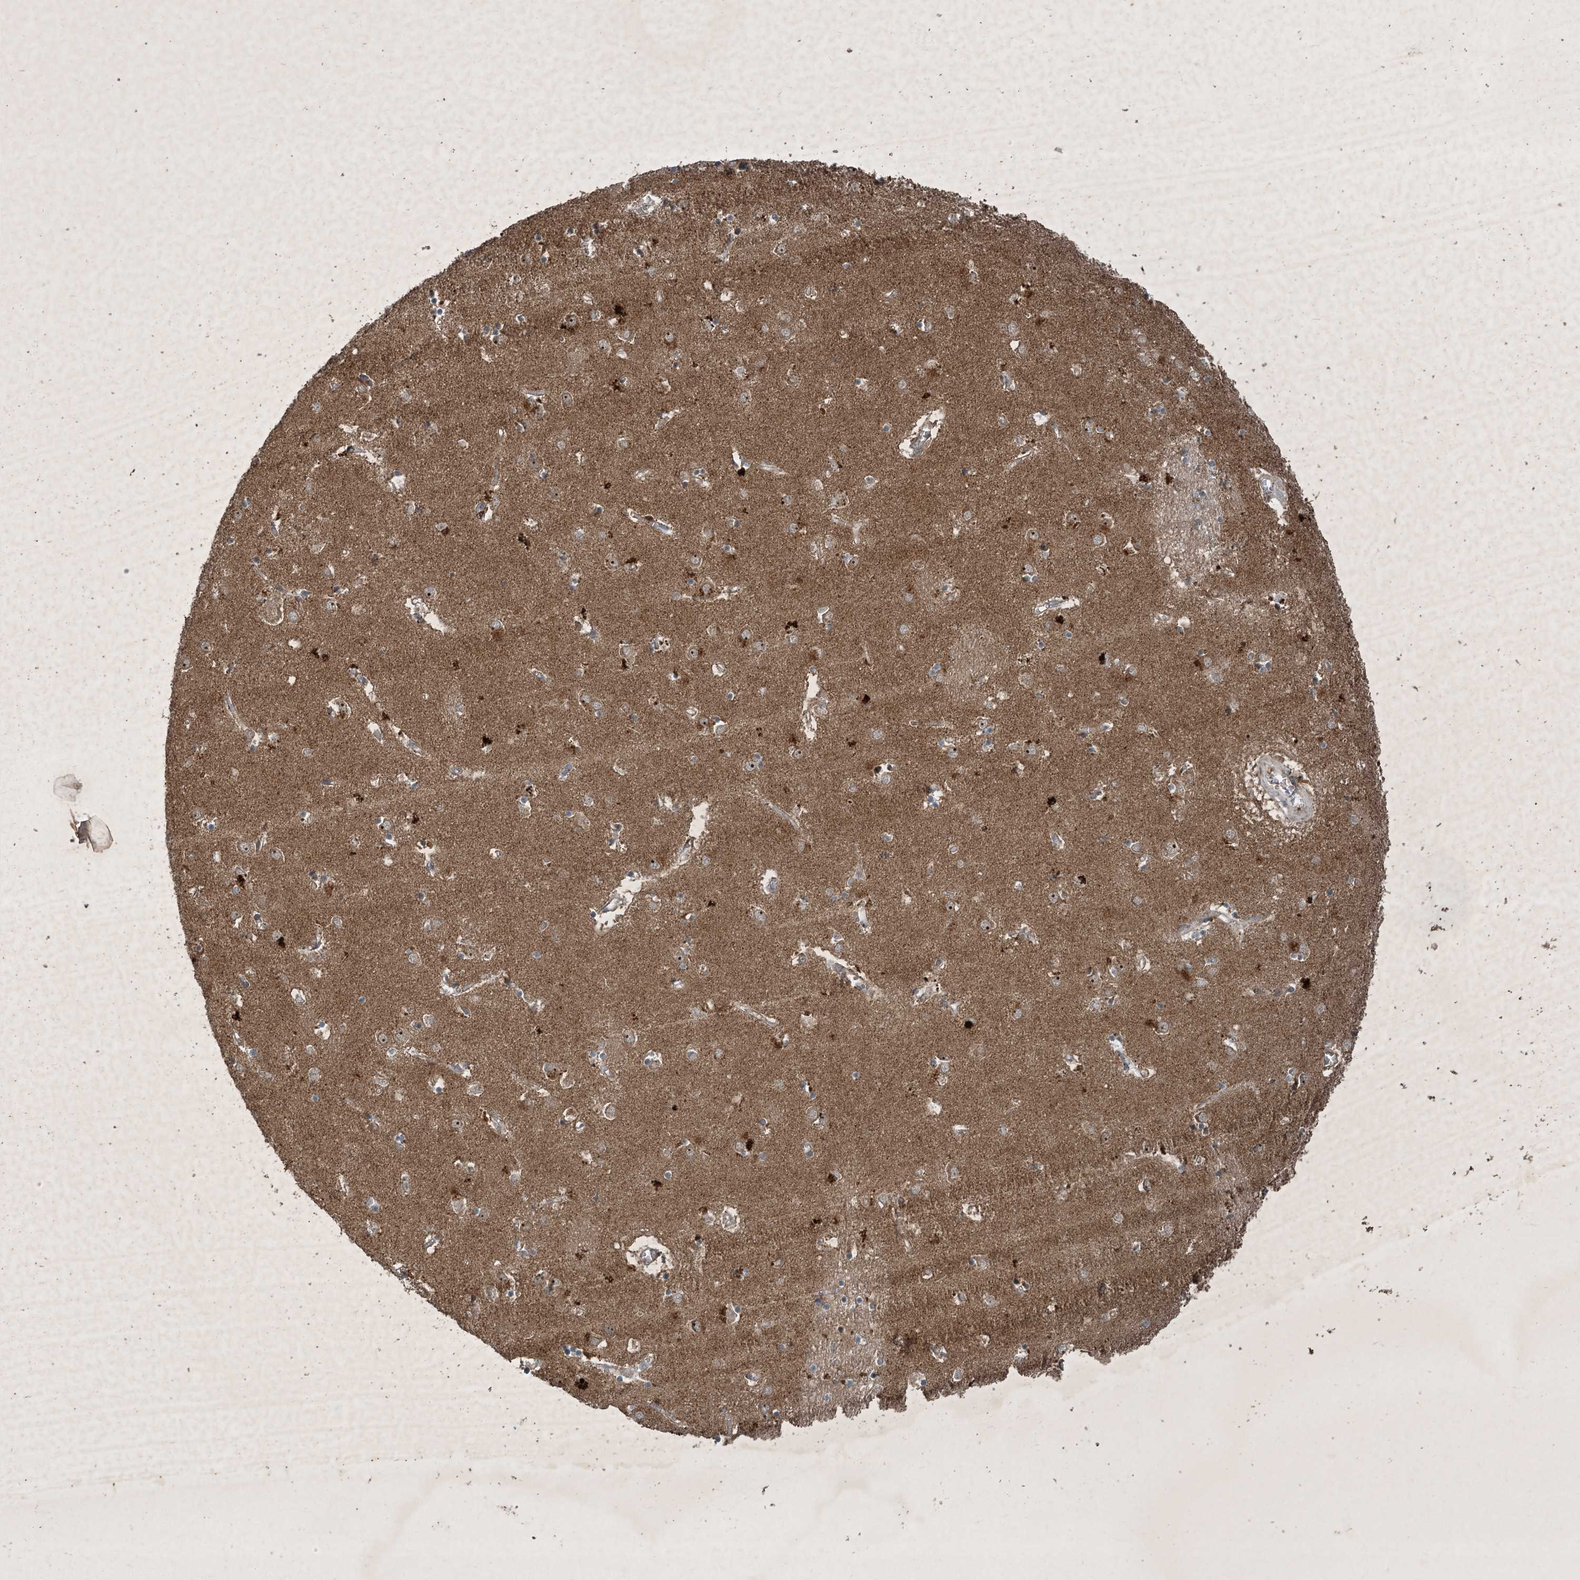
{"staining": {"intensity": "moderate", "quantity": "25%-75%", "location": "cytoplasmic/membranous"}, "tissue": "caudate", "cell_type": "Glial cells", "image_type": "normal", "snomed": [{"axis": "morphology", "description": "Normal tissue, NOS"}, {"axis": "topography", "description": "Lateral ventricle wall"}], "caption": "About 25%-75% of glial cells in unremarkable caudate reveal moderate cytoplasmic/membranous protein expression as visualized by brown immunohistochemical staining.", "gene": "UNC93A", "patient": {"sex": "male", "age": 70}}